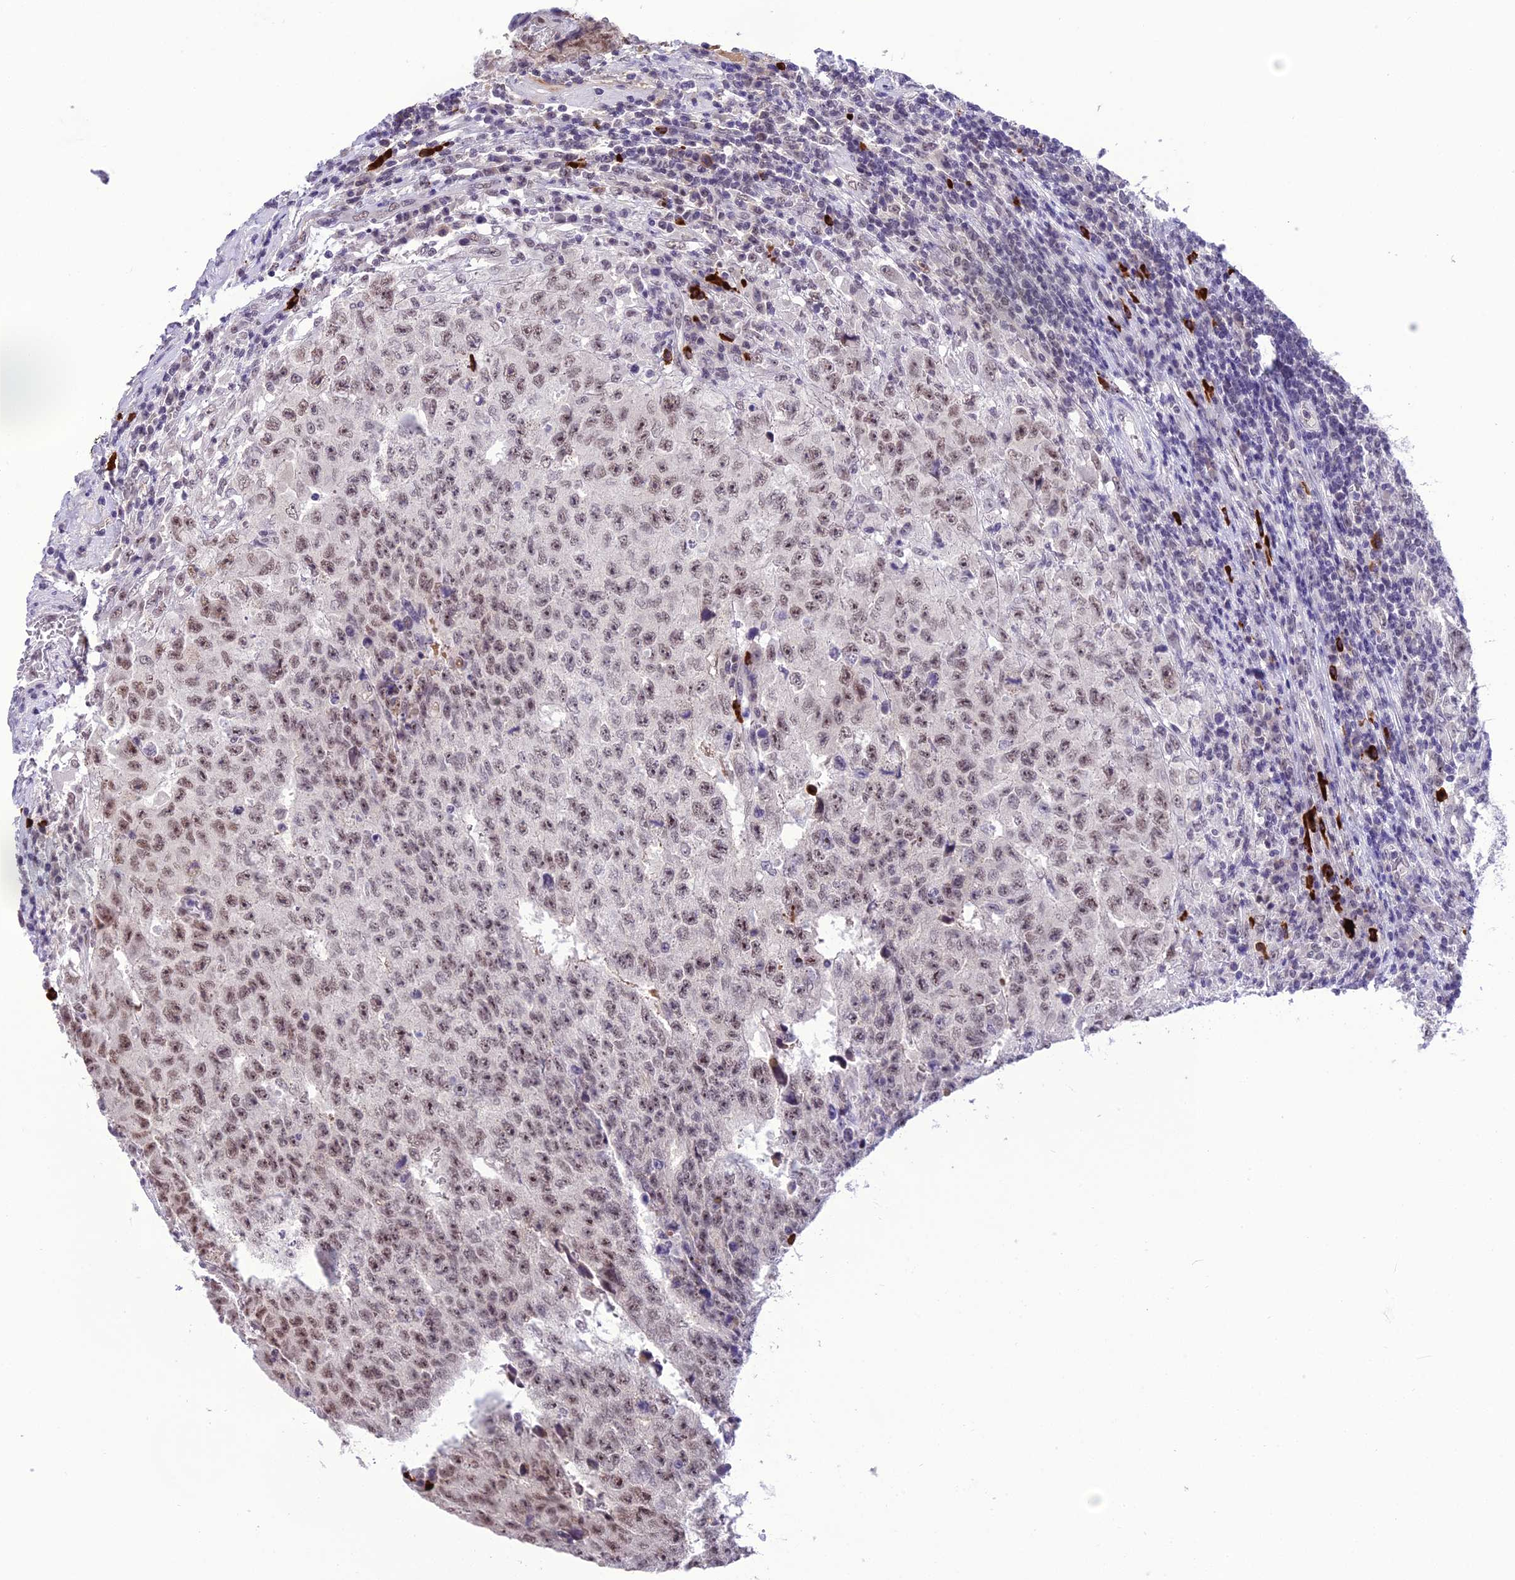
{"staining": {"intensity": "strong", "quantity": "25%-75%", "location": "nuclear"}, "tissue": "testis cancer", "cell_type": "Tumor cells", "image_type": "cancer", "snomed": [{"axis": "morphology", "description": "Necrosis, NOS"}, {"axis": "morphology", "description": "Carcinoma, Embryonal, NOS"}, {"axis": "topography", "description": "Testis"}], "caption": "The immunohistochemical stain shows strong nuclear expression in tumor cells of testis embryonal carcinoma tissue.", "gene": "SH3RF3", "patient": {"sex": "male", "age": 19}}